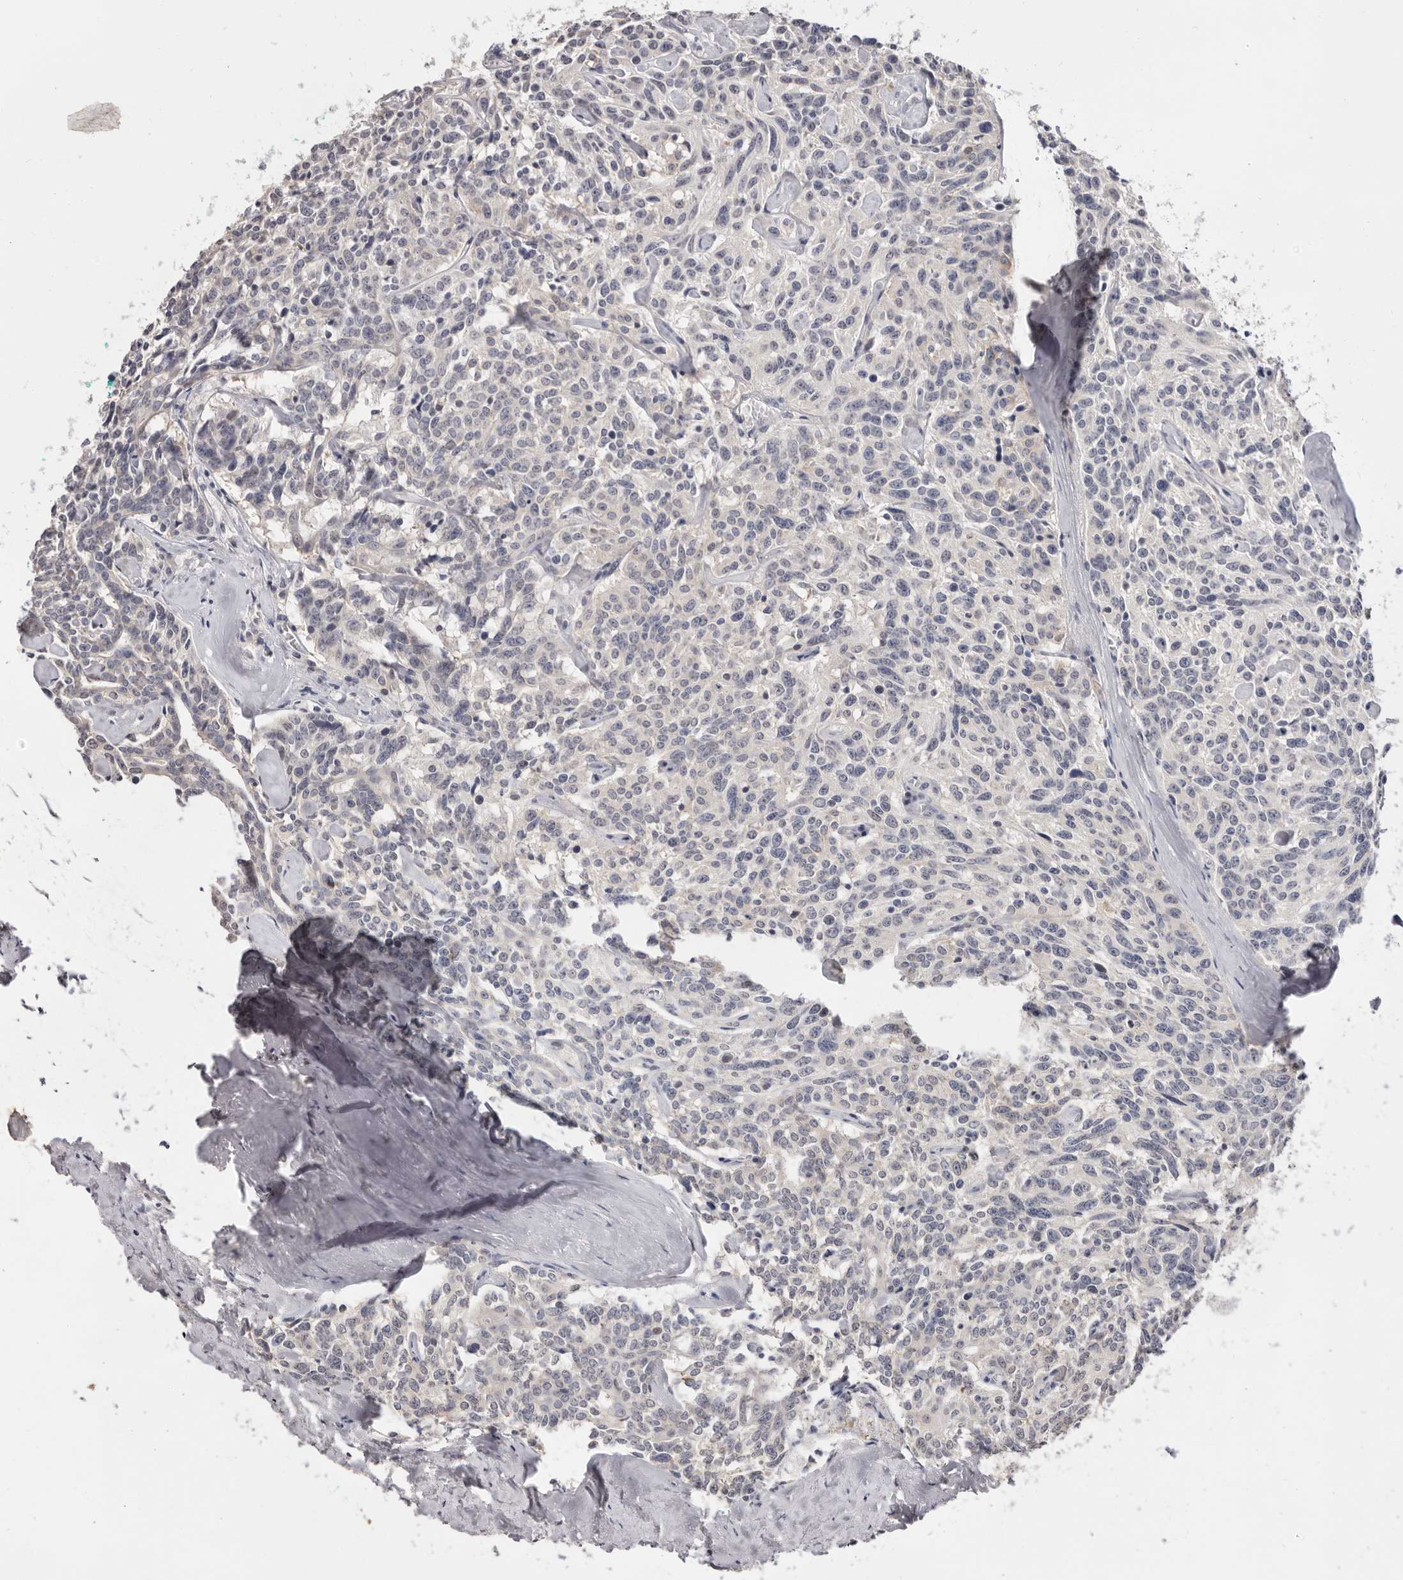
{"staining": {"intensity": "negative", "quantity": "none", "location": "none"}, "tissue": "carcinoid", "cell_type": "Tumor cells", "image_type": "cancer", "snomed": [{"axis": "morphology", "description": "Carcinoid, malignant, NOS"}, {"axis": "topography", "description": "Lung"}], "caption": "An immunohistochemistry histopathology image of carcinoid is shown. There is no staining in tumor cells of carcinoid.", "gene": "DOP1A", "patient": {"sex": "female", "age": 46}}